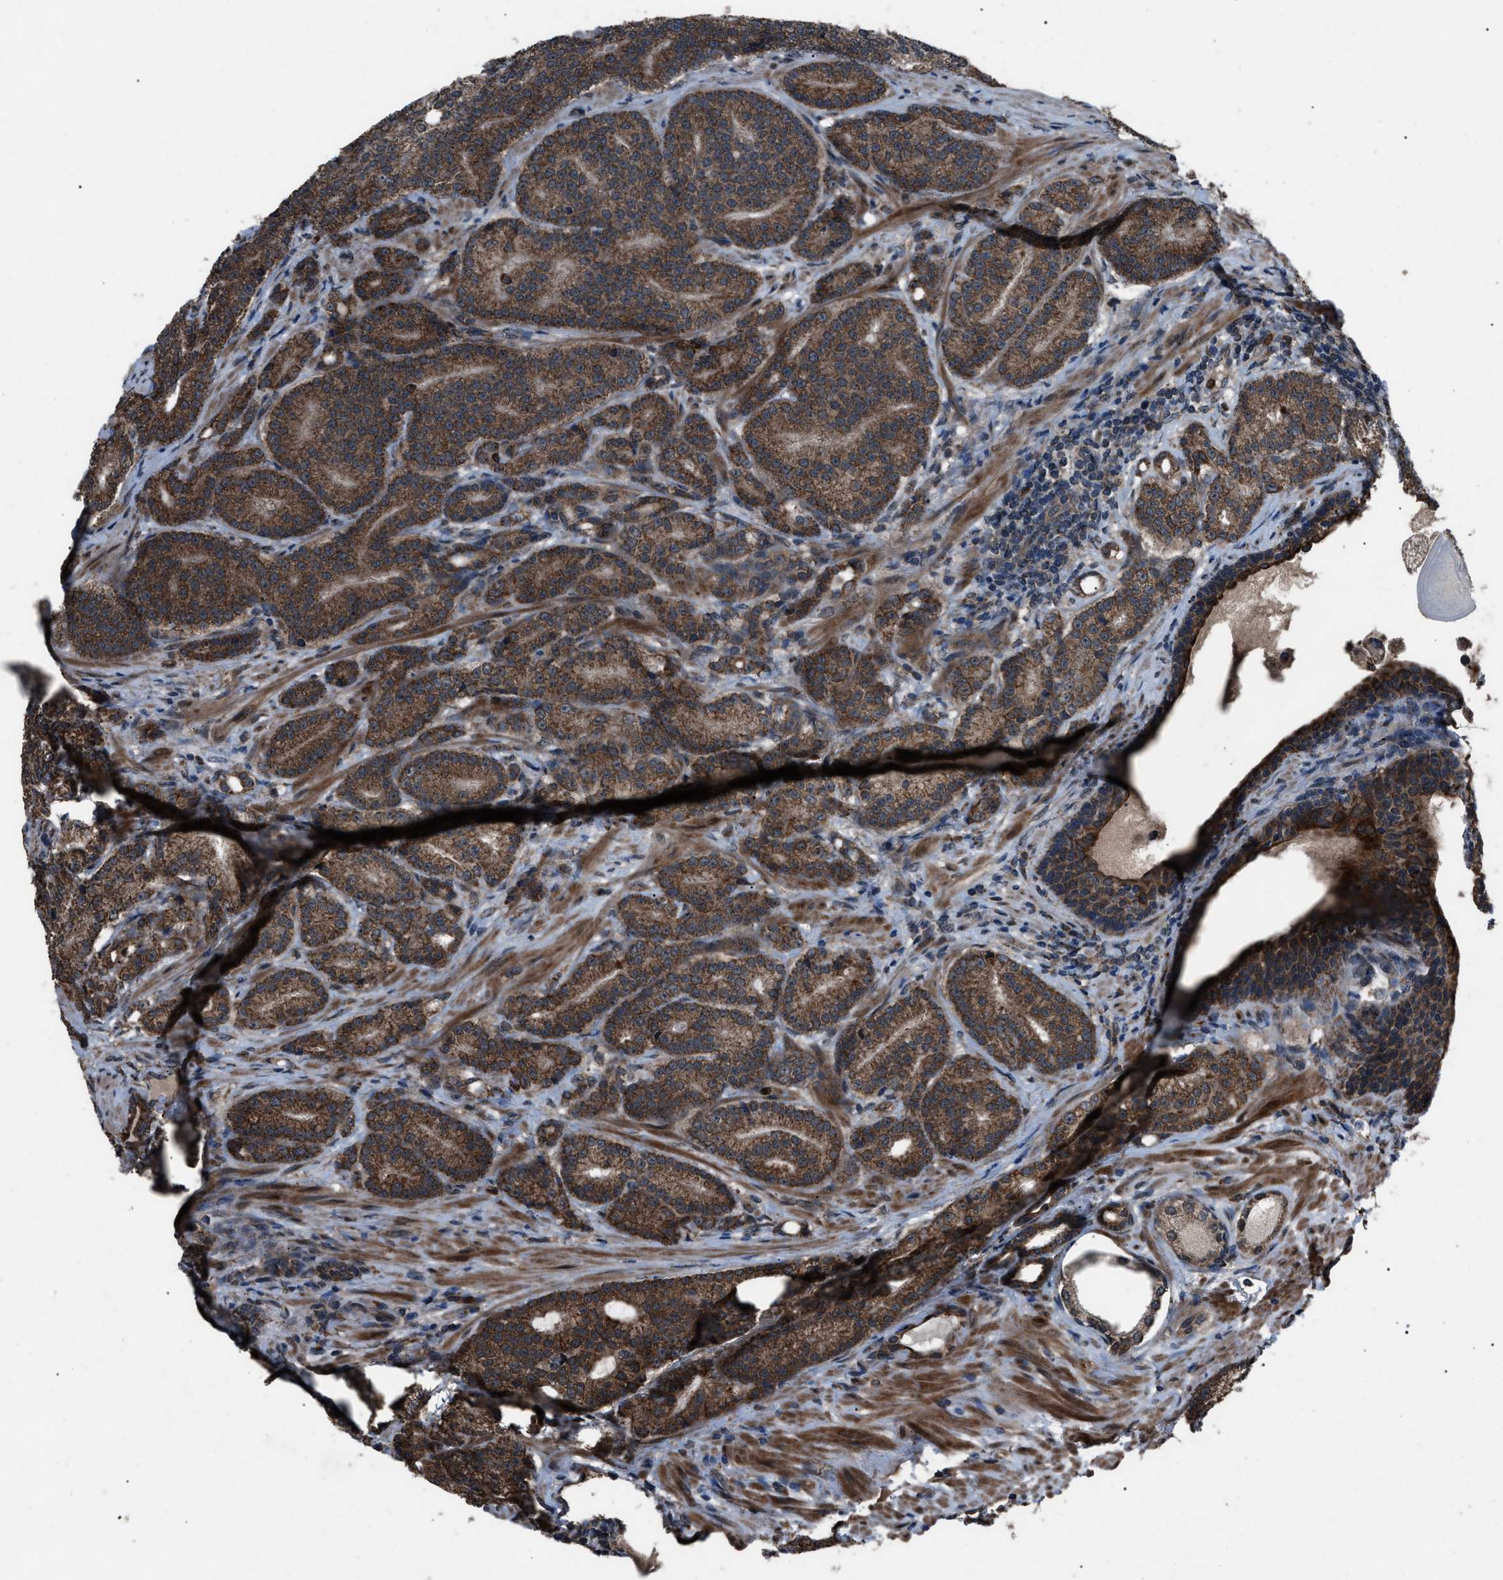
{"staining": {"intensity": "strong", "quantity": ">75%", "location": "cytoplasmic/membranous"}, "tissue": "prostate cancer", "cell_type": "Tumor cells", "image_type": "cancer", "snomed": [{"axis": "morphology", "description": "Adenocarcinoma, High grade"}, {"axis": "topography", "description": "Prostate"}], "caption": "This image exhibits IHC staining of human prostate cancer (high-grade adenocarcinoma), with high strong cytoplasmic/membranous staining in about >75% of tumor cells.", "gene": "ZFAND2A", "patient": {"sex": "male", "age": 61}}